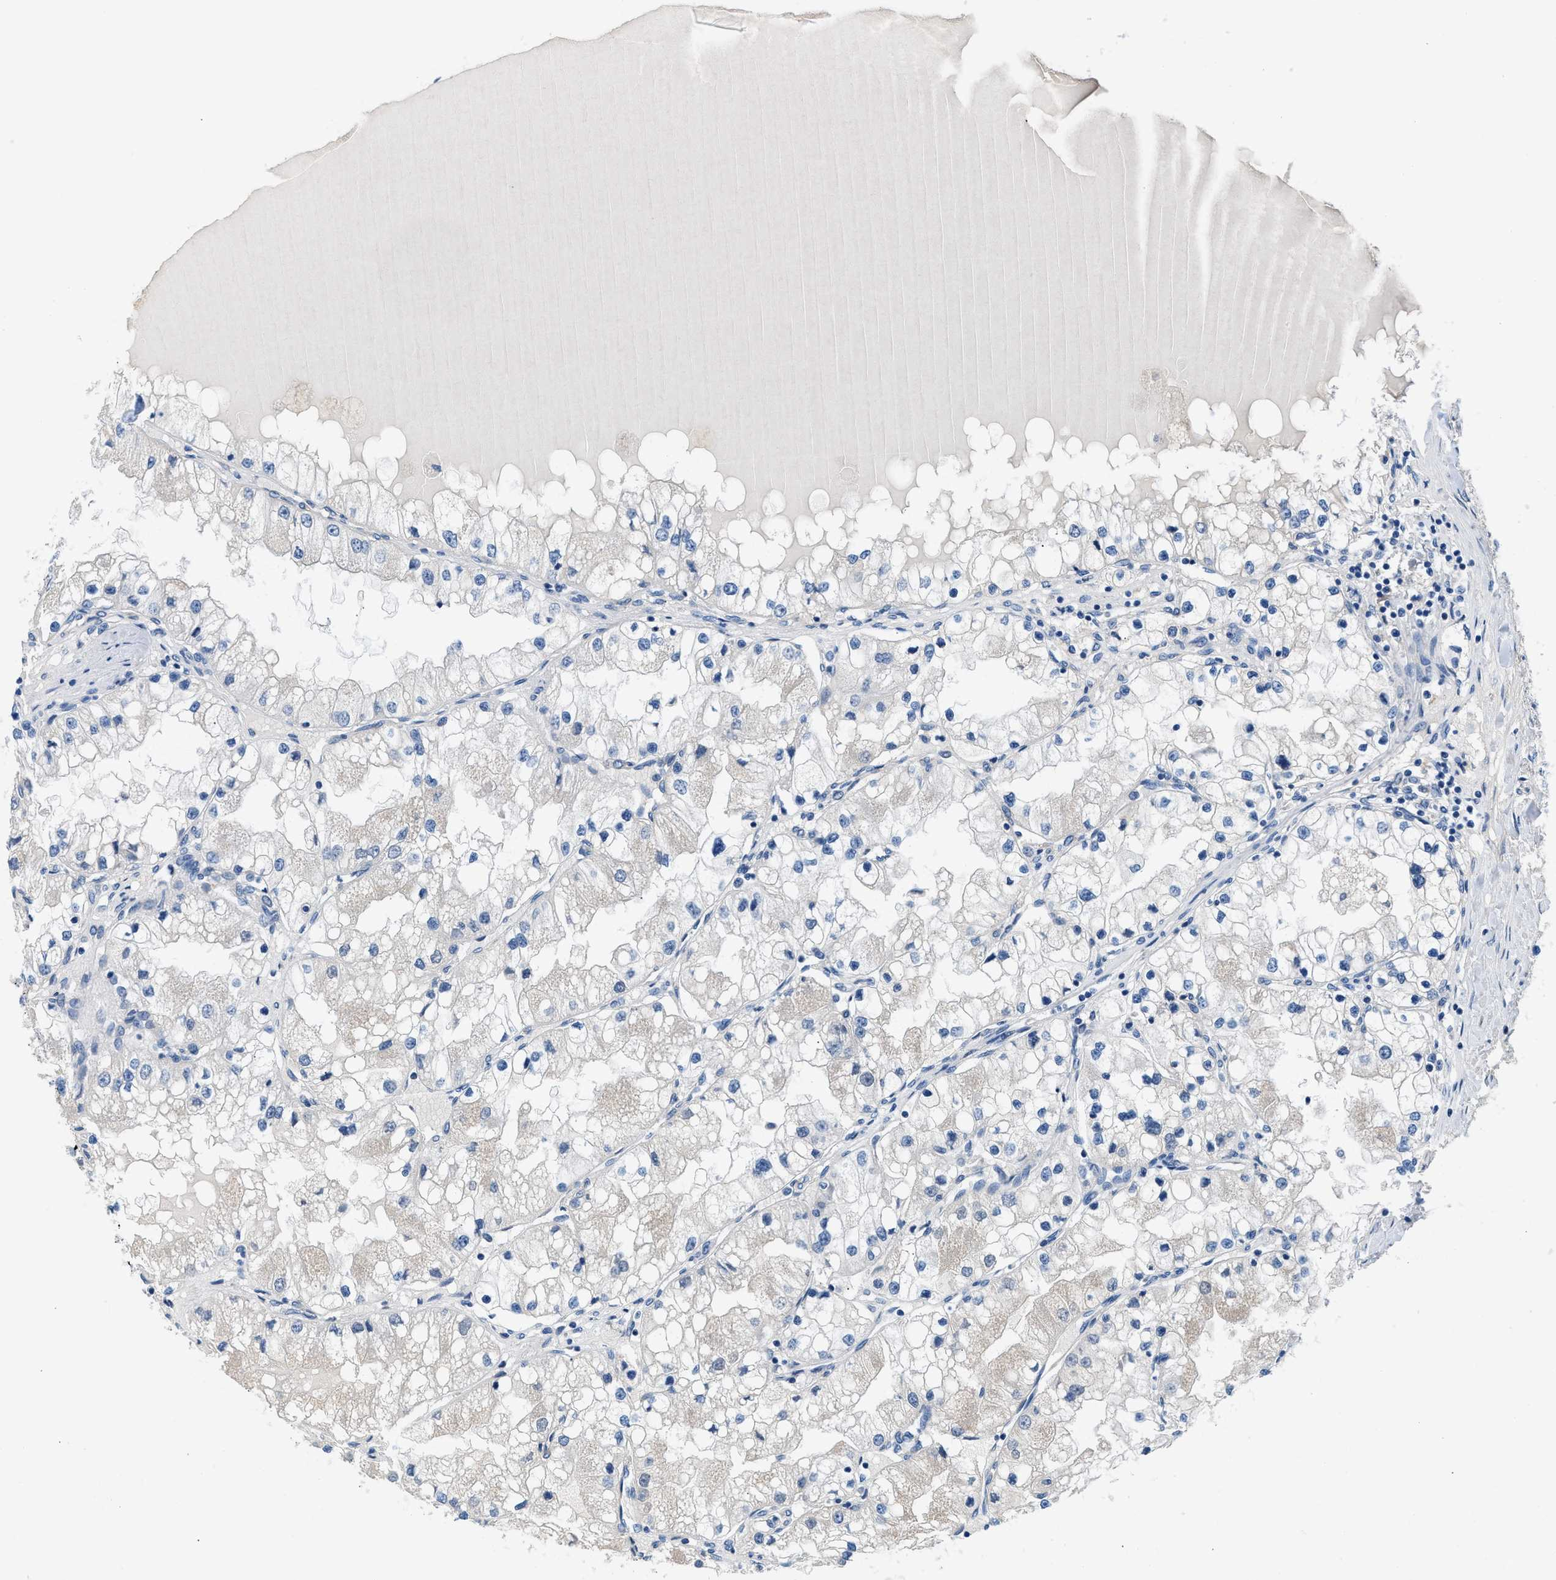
{"staining": {"intensity": "negative", "quantity": "none", "location": "none"}, "tissue": "renal cancer", "cell_type": "Tumor cells", "image_type": "cancer", "snomed": [{"axis": "morphology", "description": "Adenocarcinoma, NOS"}, {"axis": "topography", "description": "Kidney"}], "caption": "Human adenocarcinoma (renal) stained for a protein using IHC exhibits no expression in tumor cells.", "gene": "BNC2", "patient": {"sex": "male", "age": 68}}